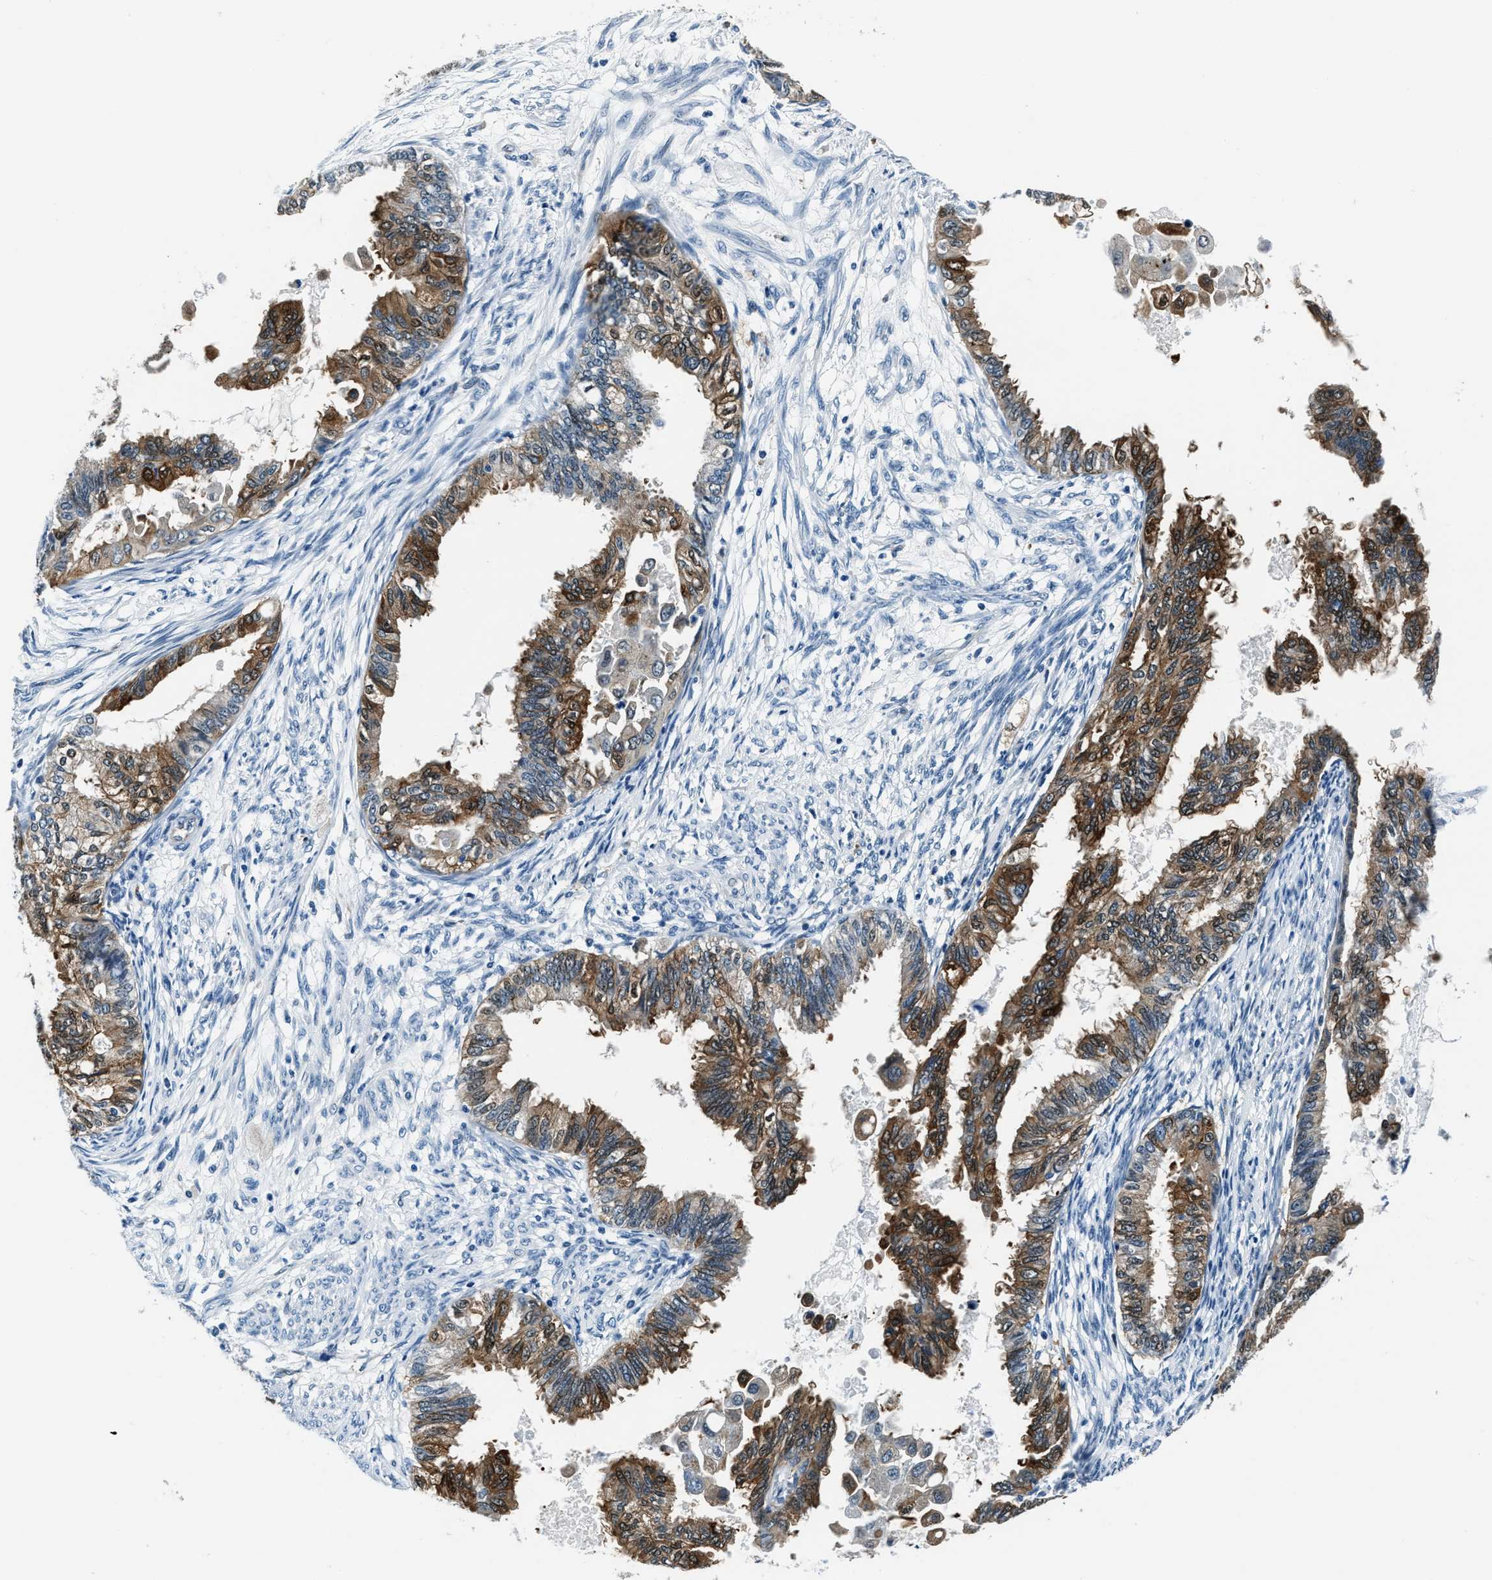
{"staining": {"intensity": "moderate", "quantity": ">75%", "location": "cytoplasmic/membranous"}, "tissue": "cervical cancer", "cell_type": "Tumor cells", "image_type": "cancer", "snomed": [{"axis": "morphology", "description": "Normal tissue, NOS"}, {"axis": "morphology", "description": "Adenocarcinoma, NOS"}, {"axis": "topography", "description": "Cervix"}, {"axis": "topography", "description": "Endometrium"}], "caption": "Cervical cancer stained with a protein marker shows moderate staining in tumor cells.", "gene": "PTPDC1", "patient": {"sex": "female", "age": 86}}